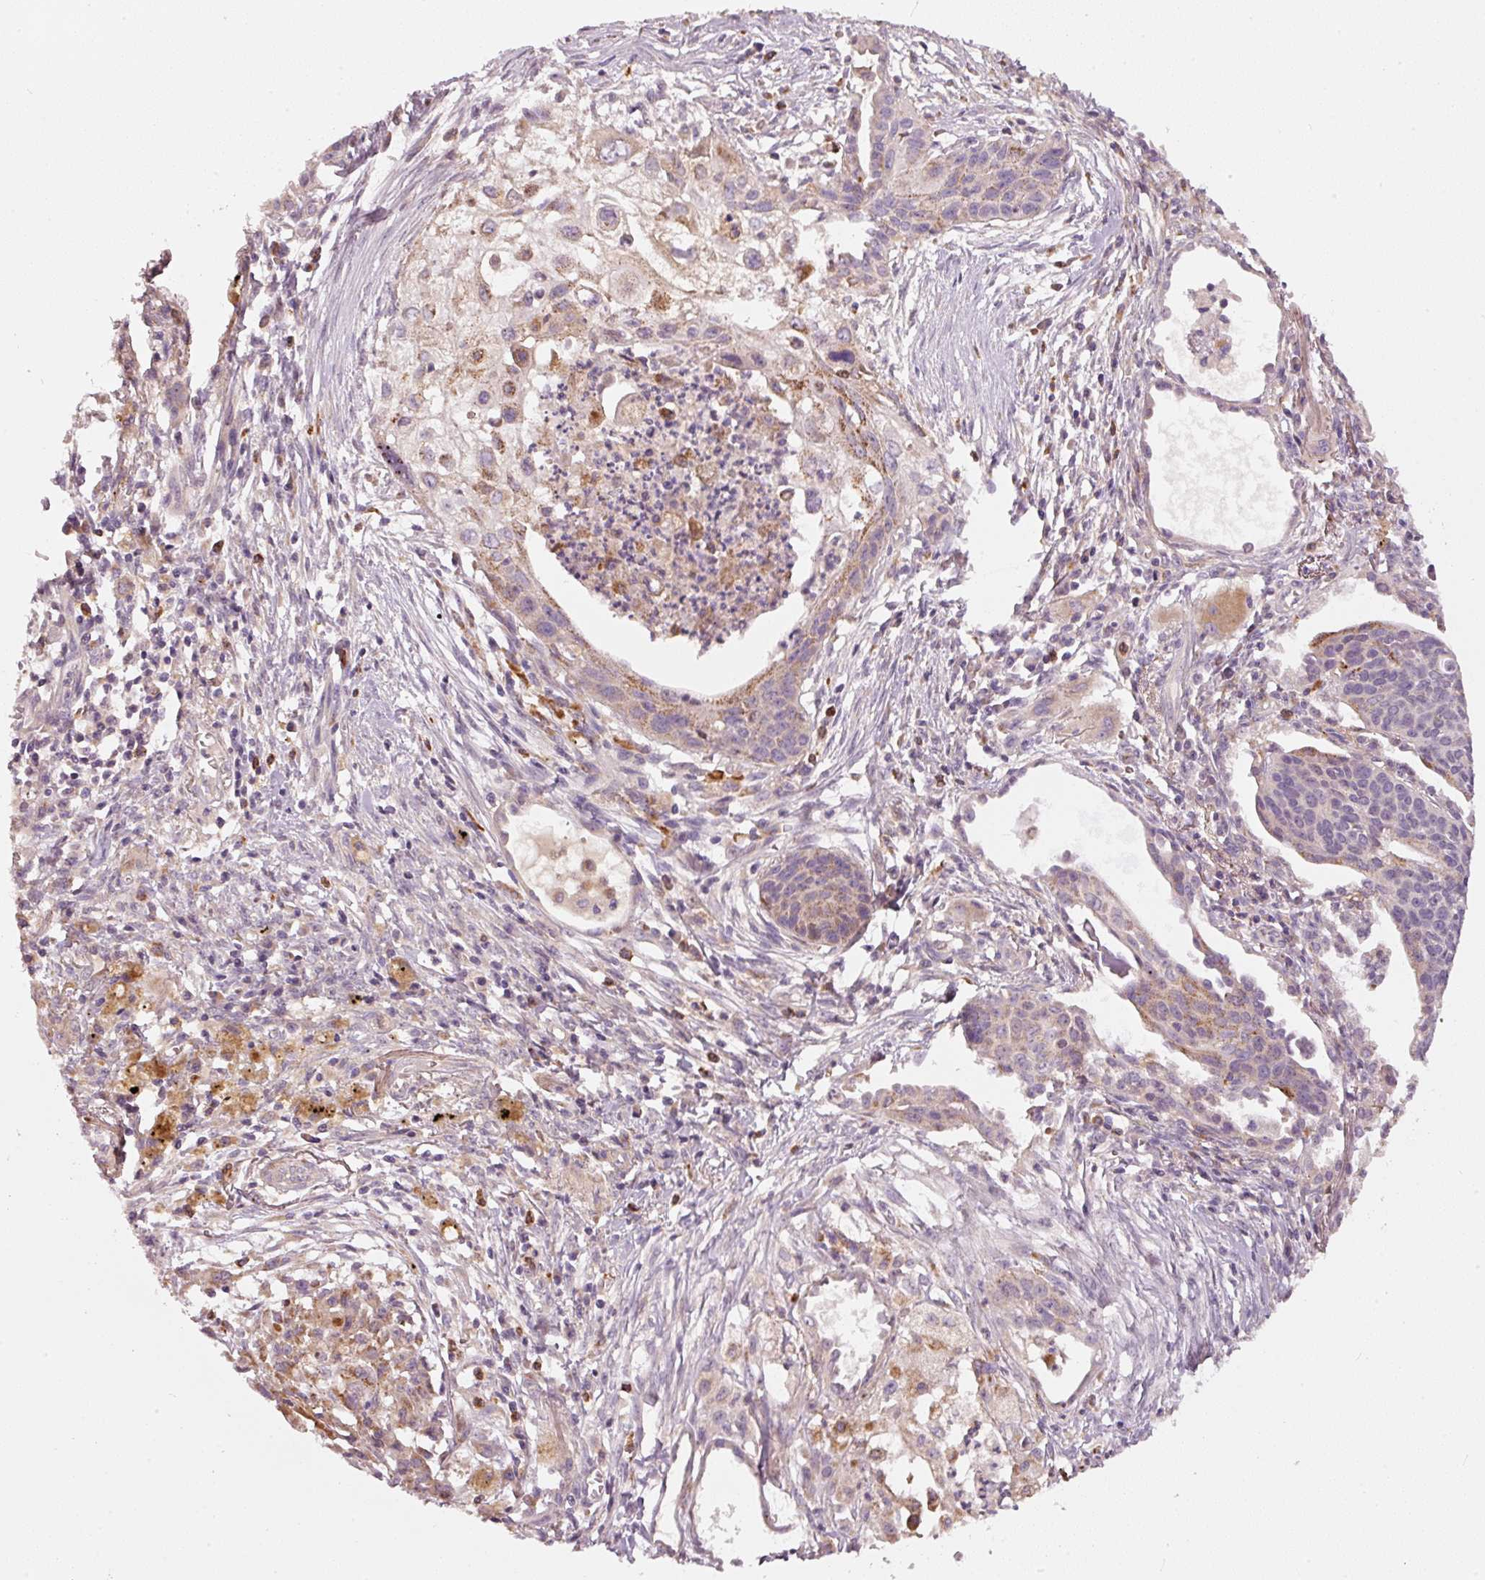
{"staining": {"intensity": "moderate", "quantity": "<25%", "location": "cytoplasmic/membranous"}, "tissue": "lung cancer", "cell_type": "Tumor cells", "image_type": "cancer", "snomed": [{"axis": "morphology", "description": "Squamous cell carcinoma, NOS"}, {"axis": "topography", "description": "Lung"}], "caption": "The micrograph displays a brown stain indicating the presence of a protein in the cytoplasmic/membranous of tumor cells in lung cancer (squamous cell carcinoma).", "gene": "KLHL21", "patient": {"sex": "male", "age": 71}}